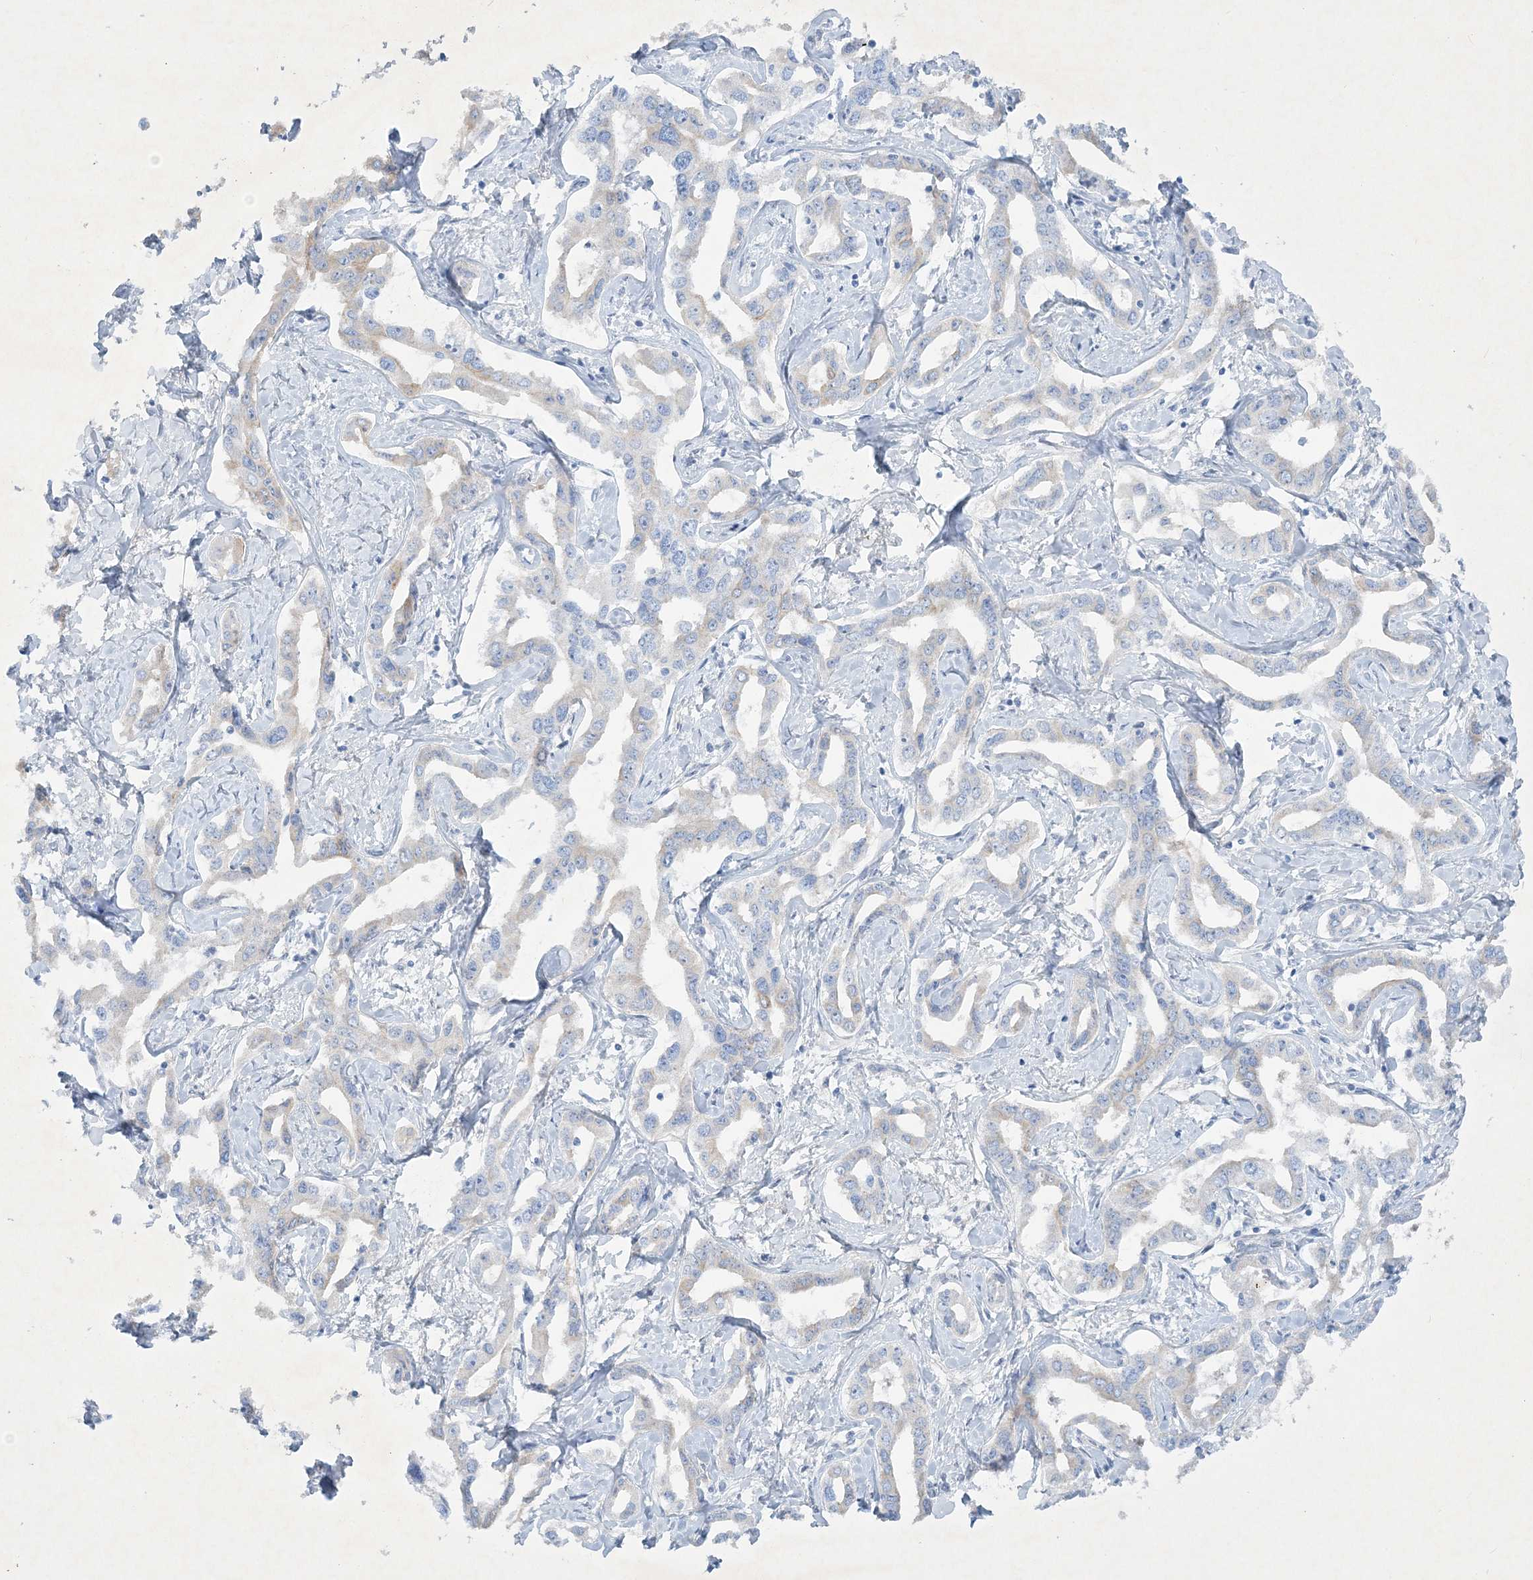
{"staining": {"intensity": "weak", "quantity": "<25%", "location": "cytoplasmic/membranous"}, "tissue": "liver cancer", "cell_type": "Tumor cells", "image_type": "cancer", "snomed": [{"axis": "morphology", "description": "Cholangiocarcinoma"}, {"axis": "topography", "description": "Liver"}], "caption": "The IHC photomicrograph has no significant staining in tumor cells of liver cancer tissue.", "gene": "FARSB", "patient": {"sex": "male", "age": 59}}